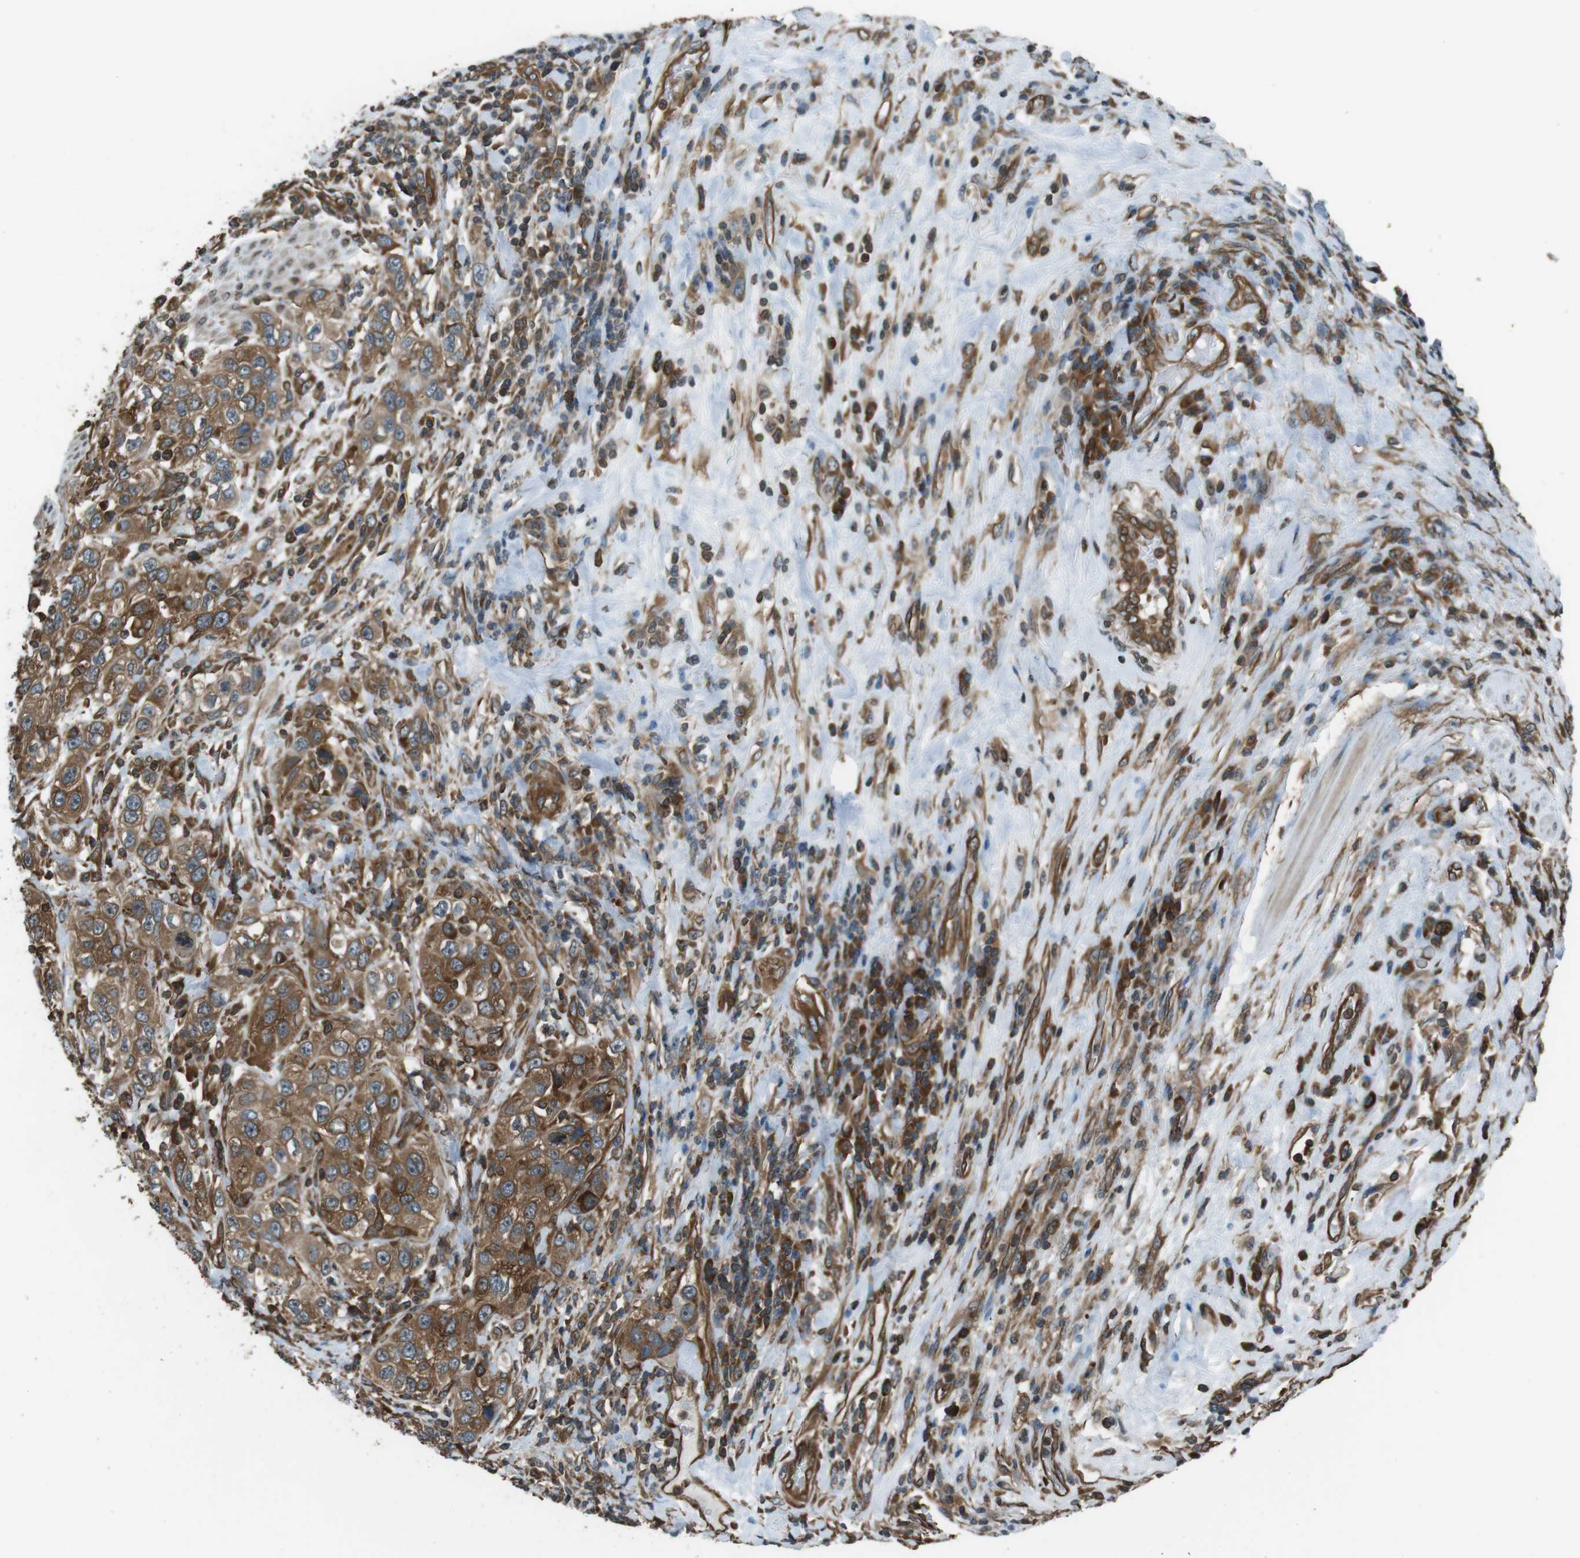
{"staining": {"intensity": "strong", "quantity": "25%-75%", "location": "cytoplasmic/membranous"}, "tissue": "urothelial cancer", "cell_type": "Tumor cells", "image_type": "cancer", "snomed": [{"axis": "morphology", "description": "Urothelial carcinoma, High grade"}, {"axis": "topography", "description": "Urinary bladder"}], "caption": "Strong cytoplasmic/membranous protein expression is identified in about 25%-75% of tumor cells in urothelial carcinoma (high-grade). (brown staining indicates protein expression, while blue staining denotes nuclei).", "gene": "PA2G4", "patient": {"sex": "female", "age": 80}}